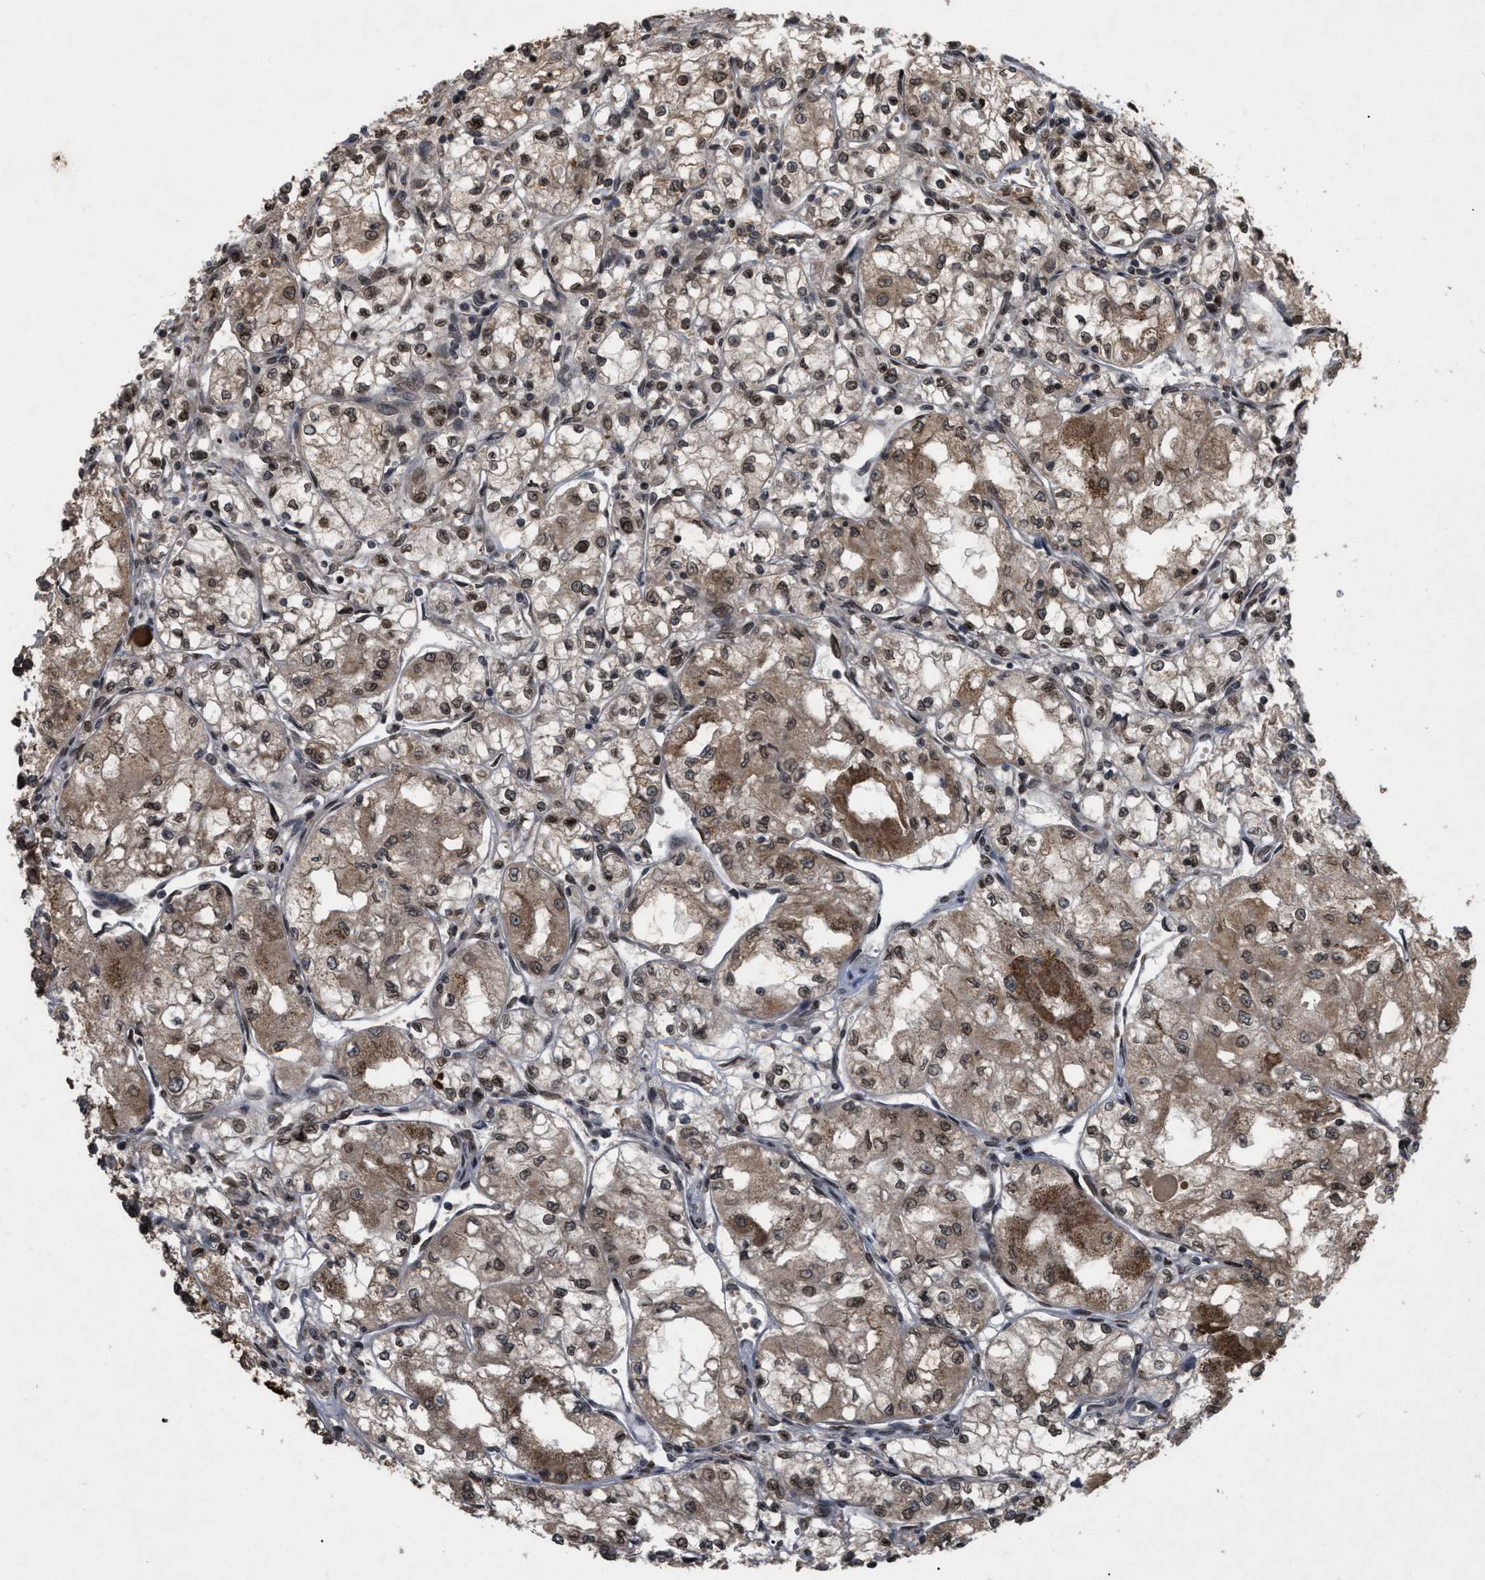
{"staining": {"intensity": "moderate", "quantity": ">75%", "location": "cytoplasmic/membranous,nuclear"}, "tissue": "renal cancer", "cell_type": "Tumor cells", "image_type": "cancer", "snomed": [{"axis": "morphology", "description": "Normal tissue, NOS"}, {"axis": "morphology", "description": "Adenocarcinoma, NOS"}, {"axis": "topography", "description": "Kidney"}], "caption": "An image showing moderate cytoplasmic/membranous and nuclear staining in about >75% of tumor cells in adenocarcinoma (renal), as visualized by brown immunohistochemical staining.", "gene": "CRY1", "patient": {"sex": "male", "age": 59}}